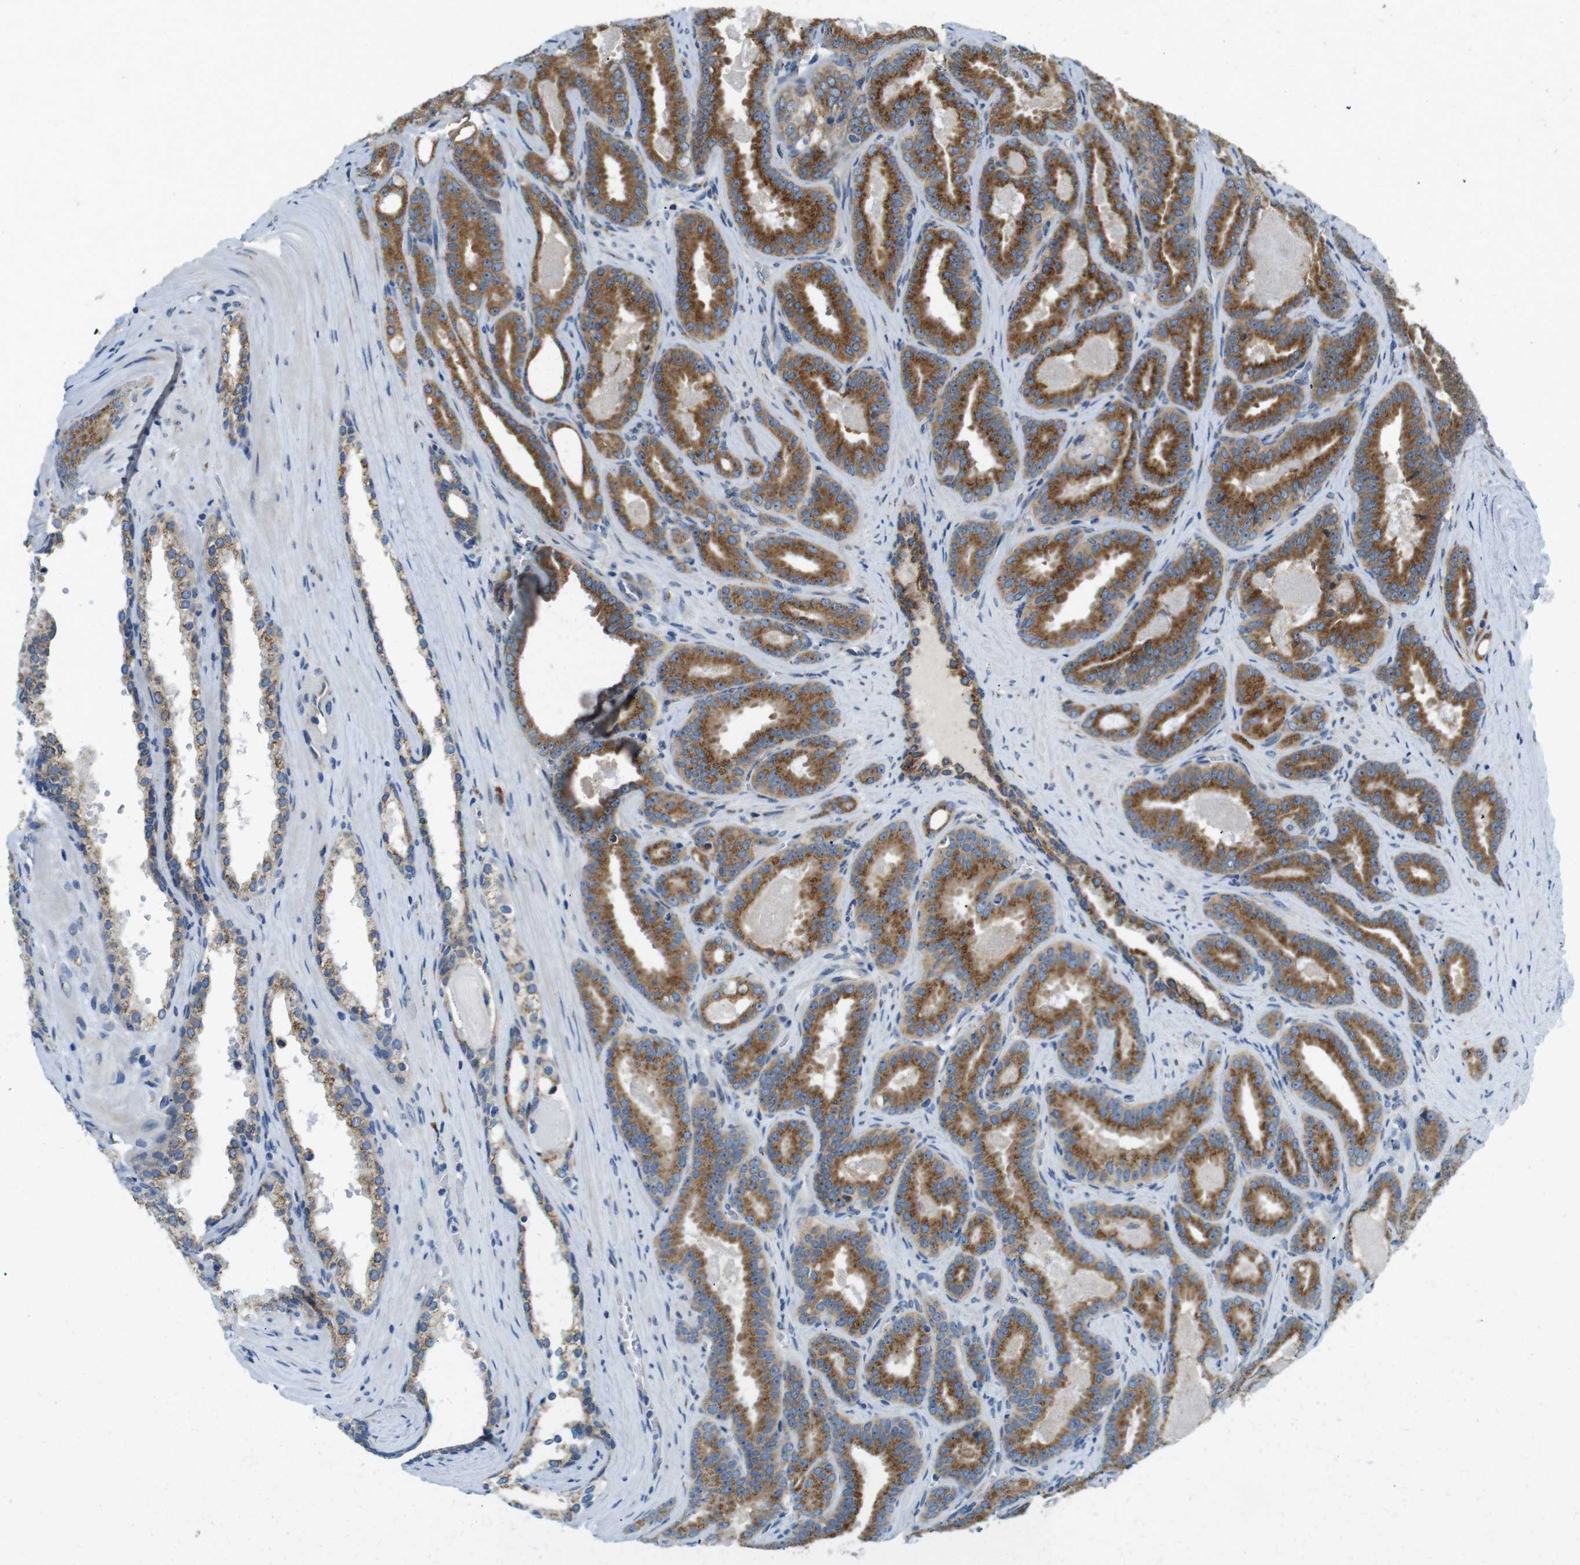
{"staining": {"intensity": "strong", "quantity": ">75%", "location": "cytoplasmic/membranous"}, "tissue": "prostate cancer", "cell_type": "Tumor cells", "image_type": "cancer", "snomed": [{"axis": "morphology", "description": "Adenocarcinoma, High grade"}, {"axis": "topography", "description": "Prostate"}], "caption": "A high amount of strong cytoplasmic/membranous positivity is identified in about >75% of tumor cells in prostate cancer tissue.", "gene": "TMEM143", "patient": {"sex": "male", "age": 60}}